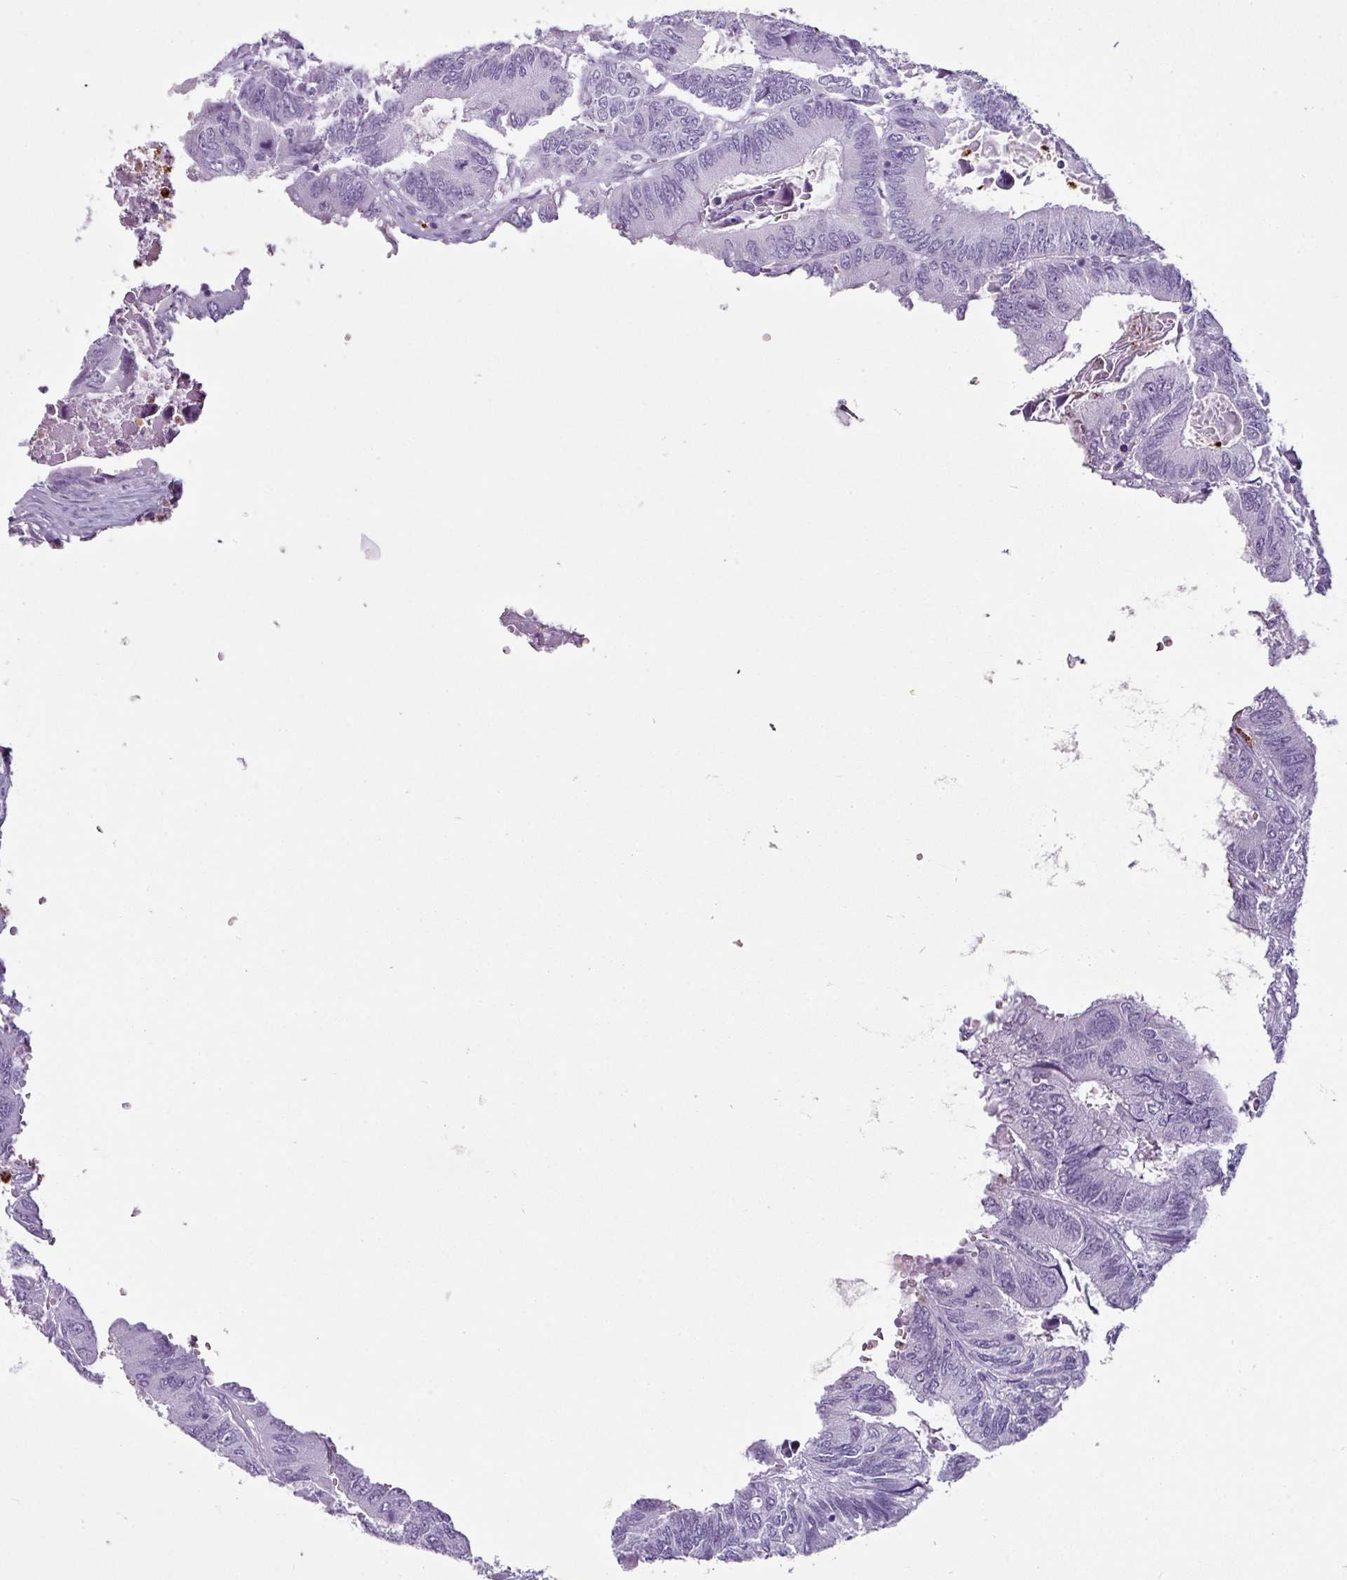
{"staining": {"intensity": "negative", "quantity": "none", "location": "none"}, "tissue": "colorectal cancer", "cell_type": "Tumor cells", "image_type": "cancer", "snomed": [{"axis": "morphology", "description": "Adenocarcinoma, NOS"}, {"axis": "topography", "description": "Colon"}], "caption": "Immunohistochemistry (IHC) histopathology image of neoplastic tissue: colorectal cancer stained with DAB (3,3'-diaminobenzidine) demonstrates no significant protein expression in tumor cells. (DAB IHC, high magnification).", "gene": "CTSG", "patient": {"sex": "male", "age": 85}}